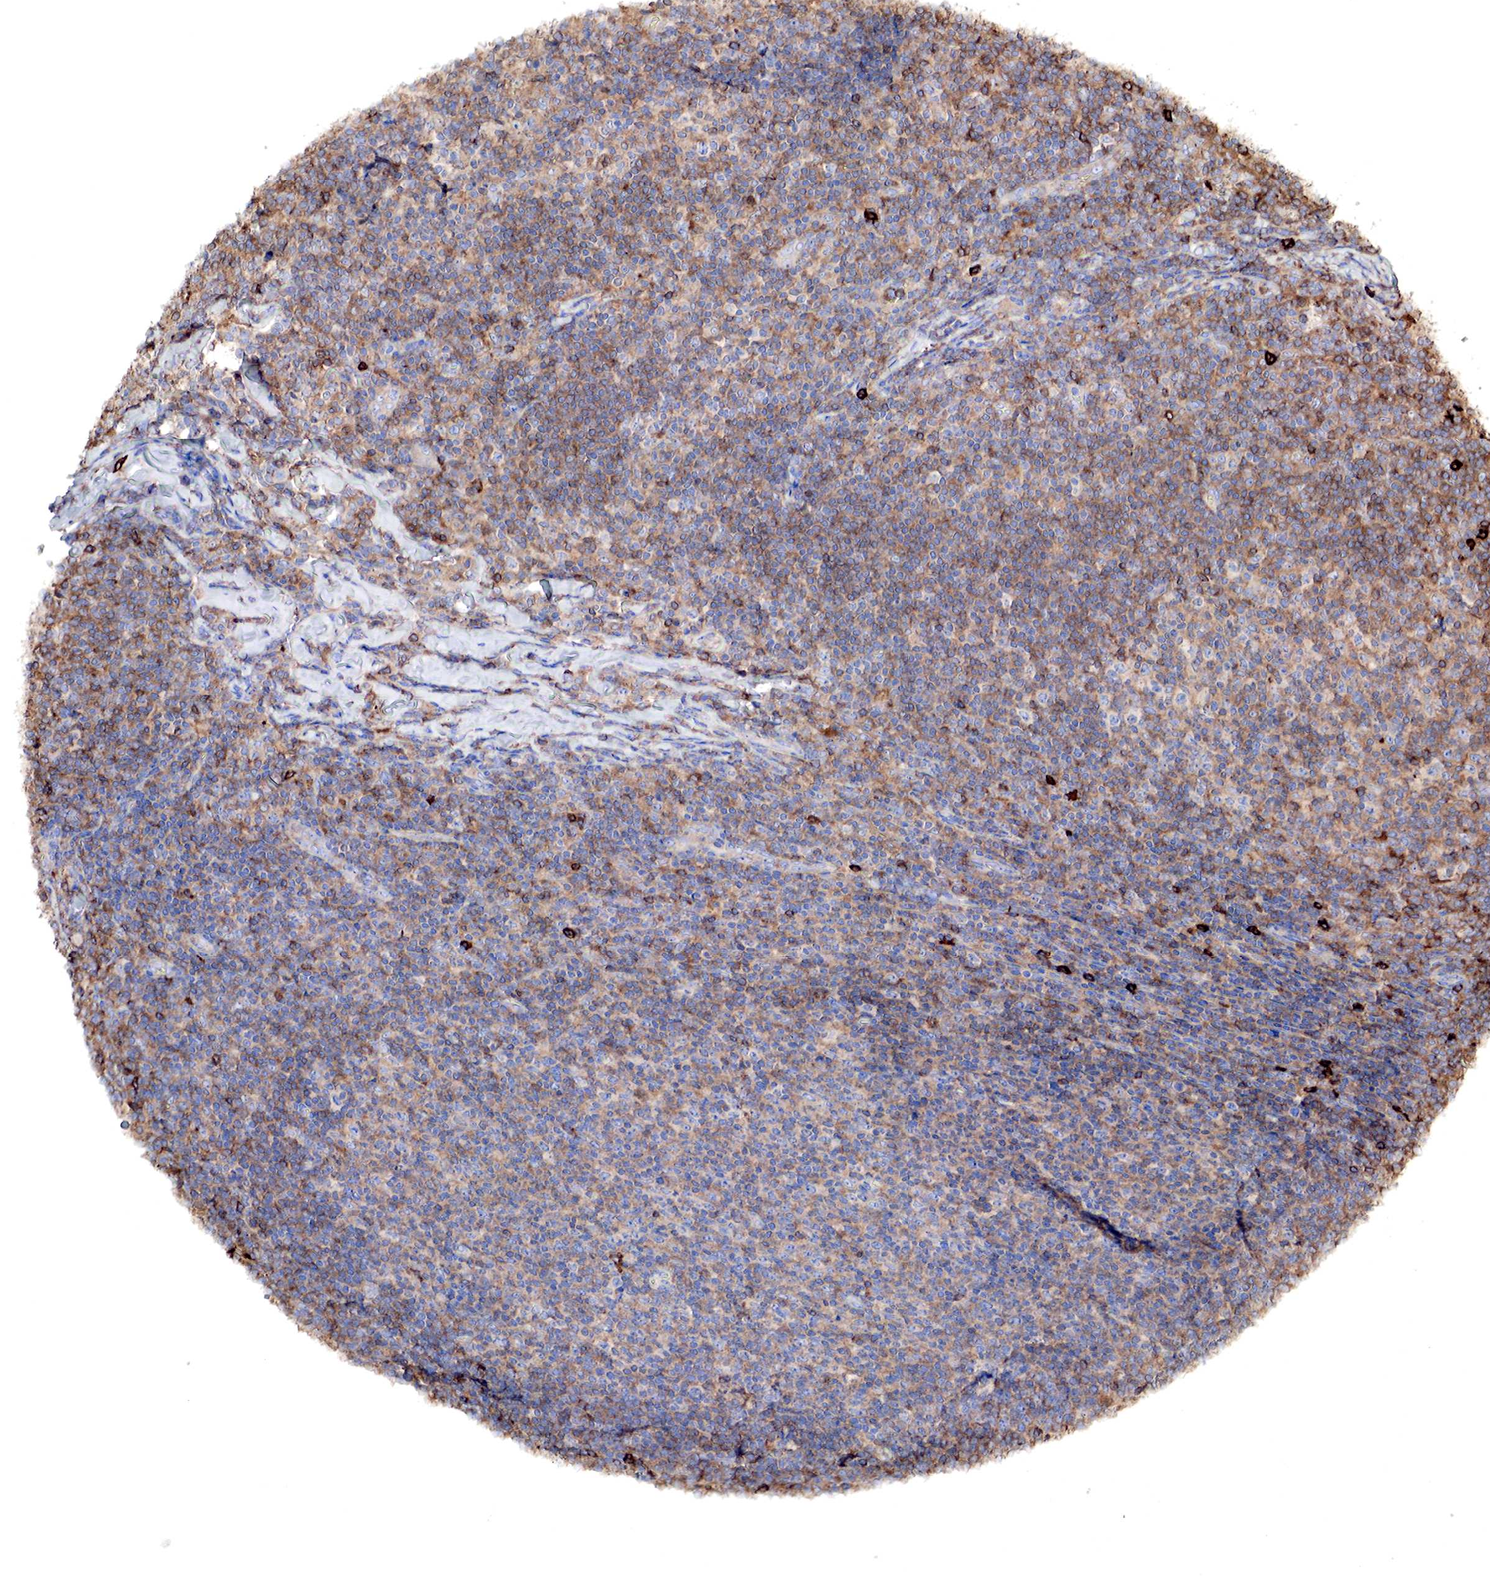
{"staining": {"intensity": "moderate", "quantity": ">75%", "location": "cytoplasmic/membranous"}, "tissue": "lymphoma", "cell_type": "Tumor cells", "image_type": "cancer", "snomed": [{"axis": "morphology", "description": "Malignant lymphoma, non-Hodgkin's type, Low grade"}, {"axis": "topography", "description": "Lymph node"}], "caption": "Brown immunohistochemical staining in malignant lymphoma, non-Hodgkin's type (low-grade) reveals moderate cytoplasmic/membranous staining in approximately >75% of tumor cells.", "gene": "G6PD", "patient": {"sex": "male", "age": 74}}